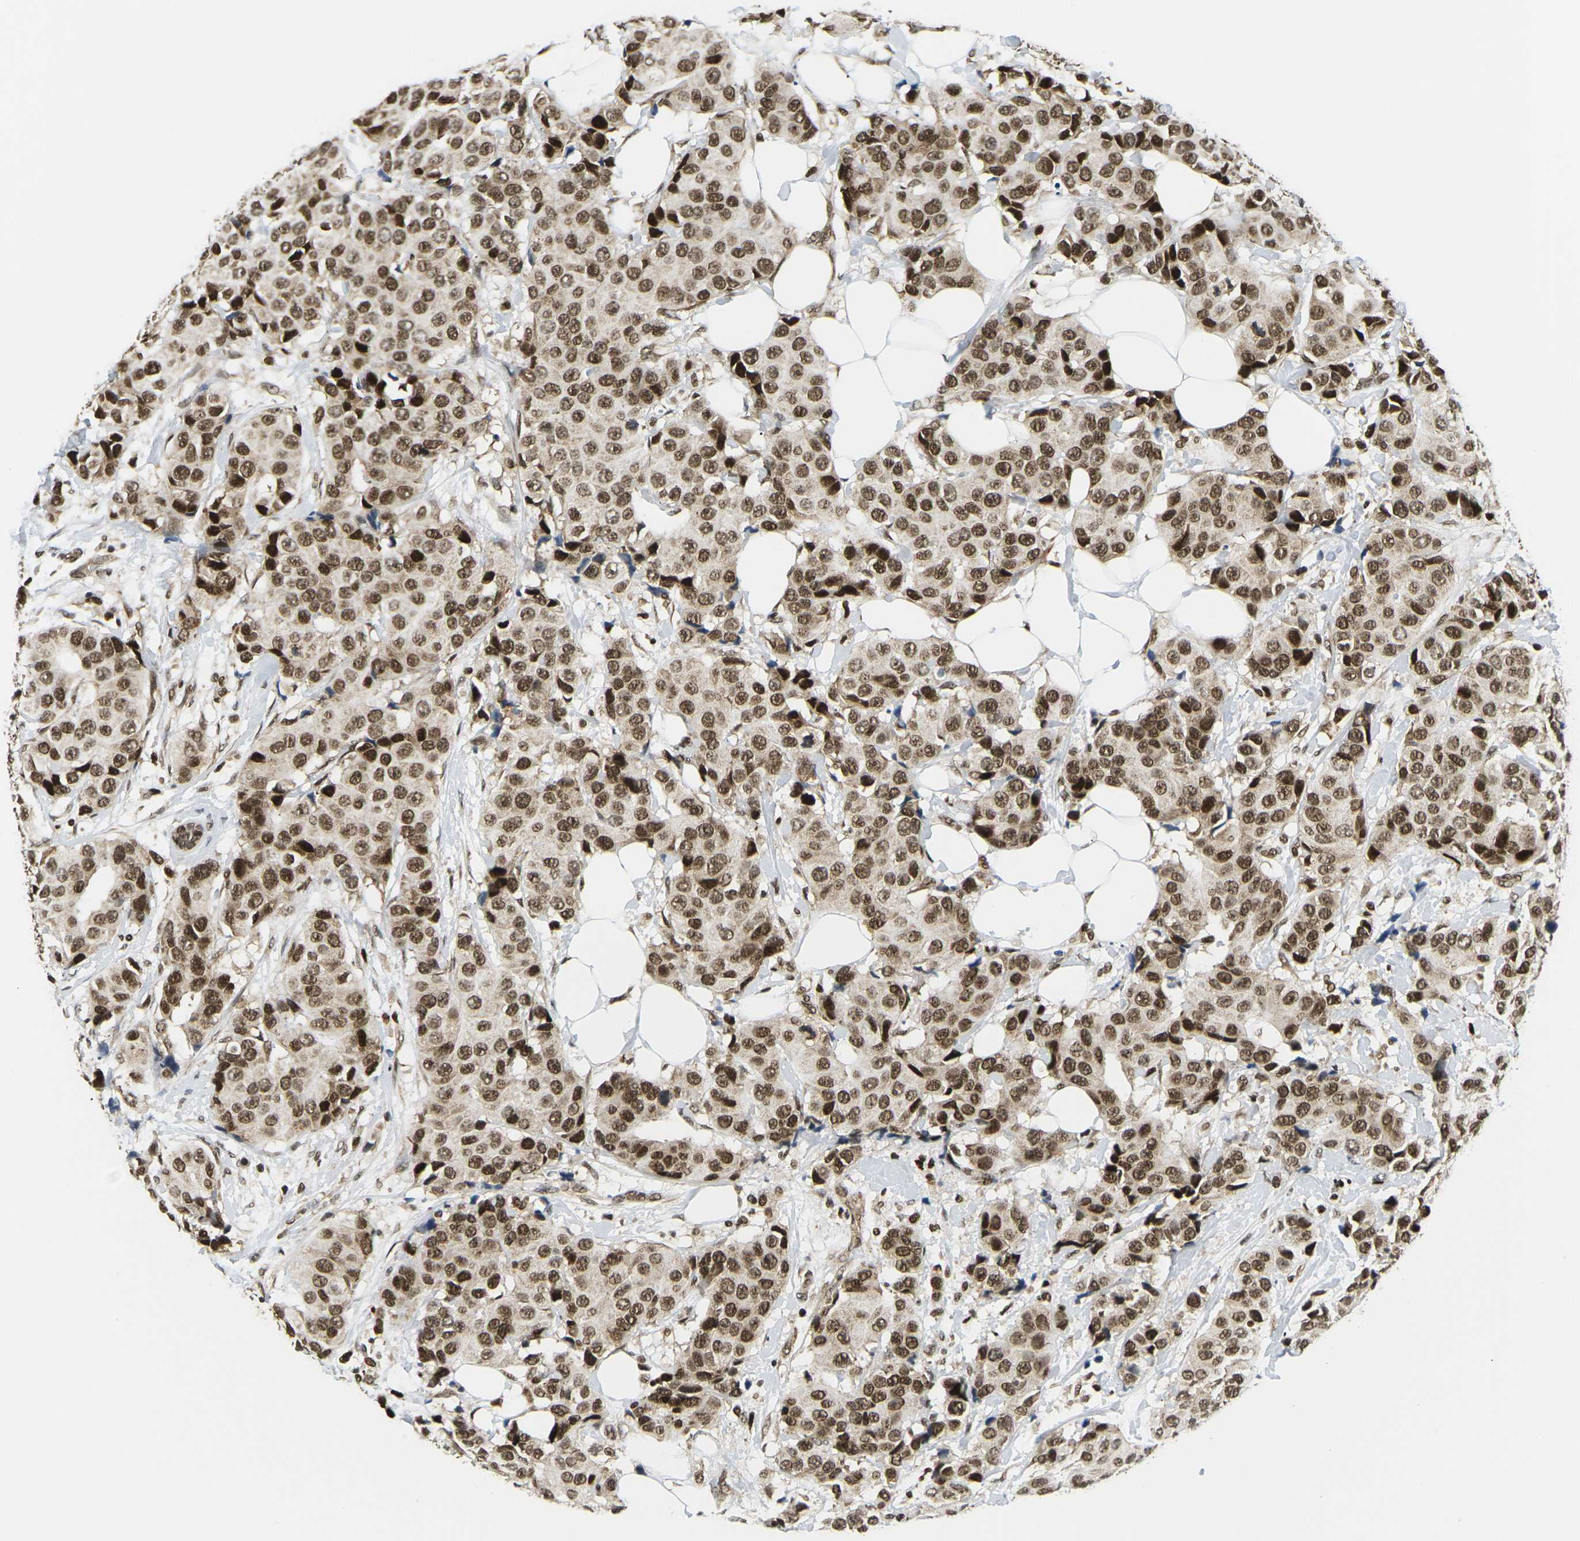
{"staining": {"intensity": "moderate", "quantity": ">75%", "location": "cytoplasmic/membranous,nuclear"}, "tissue": "breast cancer", "cell_type": "Tumor cells", "image_type": "cancer", "snomed": [{"axis": "morphology", "description": "Normal tissue, NOS"}, {"axis": "morphology", "description": "Duct carcinoma"}, {"axis": "topography", "description": "Breast"}], "caption": "The image displays staining of intraductal carcinoma (breast), revealing moderate cytoplasmic/membranous and nuclear protein staining (brown color) within tumor cells. (DAB (3,3'-diaminobenzidine) IHC, brown staining for protein, blue staining for nuclei).", "gene": "CELF1", "patient": {"sex": "female", "age": 39}}